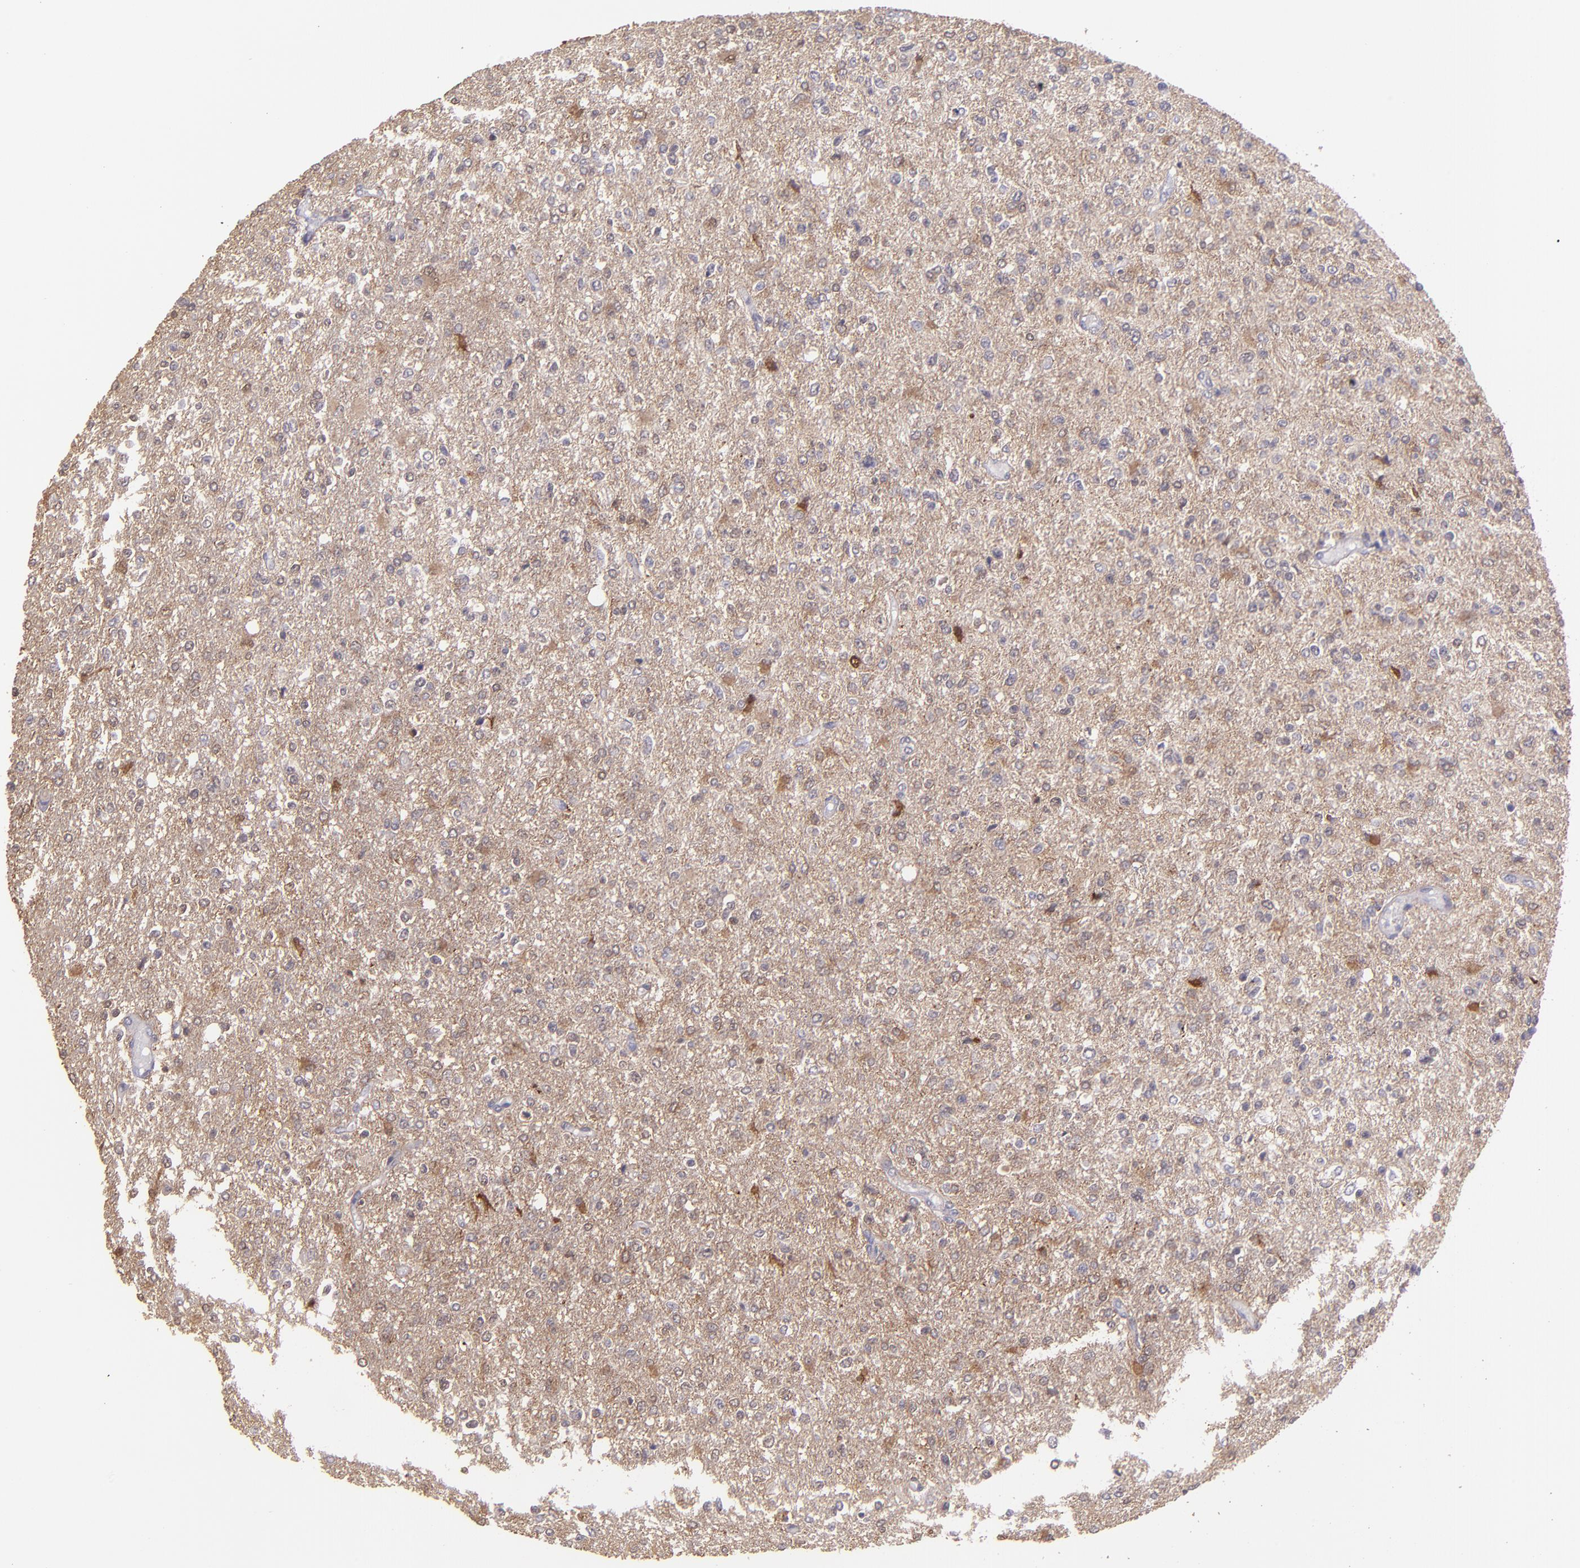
{"staining": {"intensity": "weak", "quantity": ">75%", "location": "cytoplasmic/membranous"}, "tissue": "glioma", "cell_type": "Tumor cells", "image_type": "cancer", "snomed": [{"axis": "morphology", "description": "Glioma, malignant, High grade"}, {"axis": "topography", "description": "Cerebral cortex"}], "caption": "Immunohistochemical staining of high-grade glioma (malignant) demonstrates low levels of weak cytoplasmic/membranous staining in about >75% of tumor cells.", "gene": "PAPPA", "patient": {"sex": "male", "age": 76}}